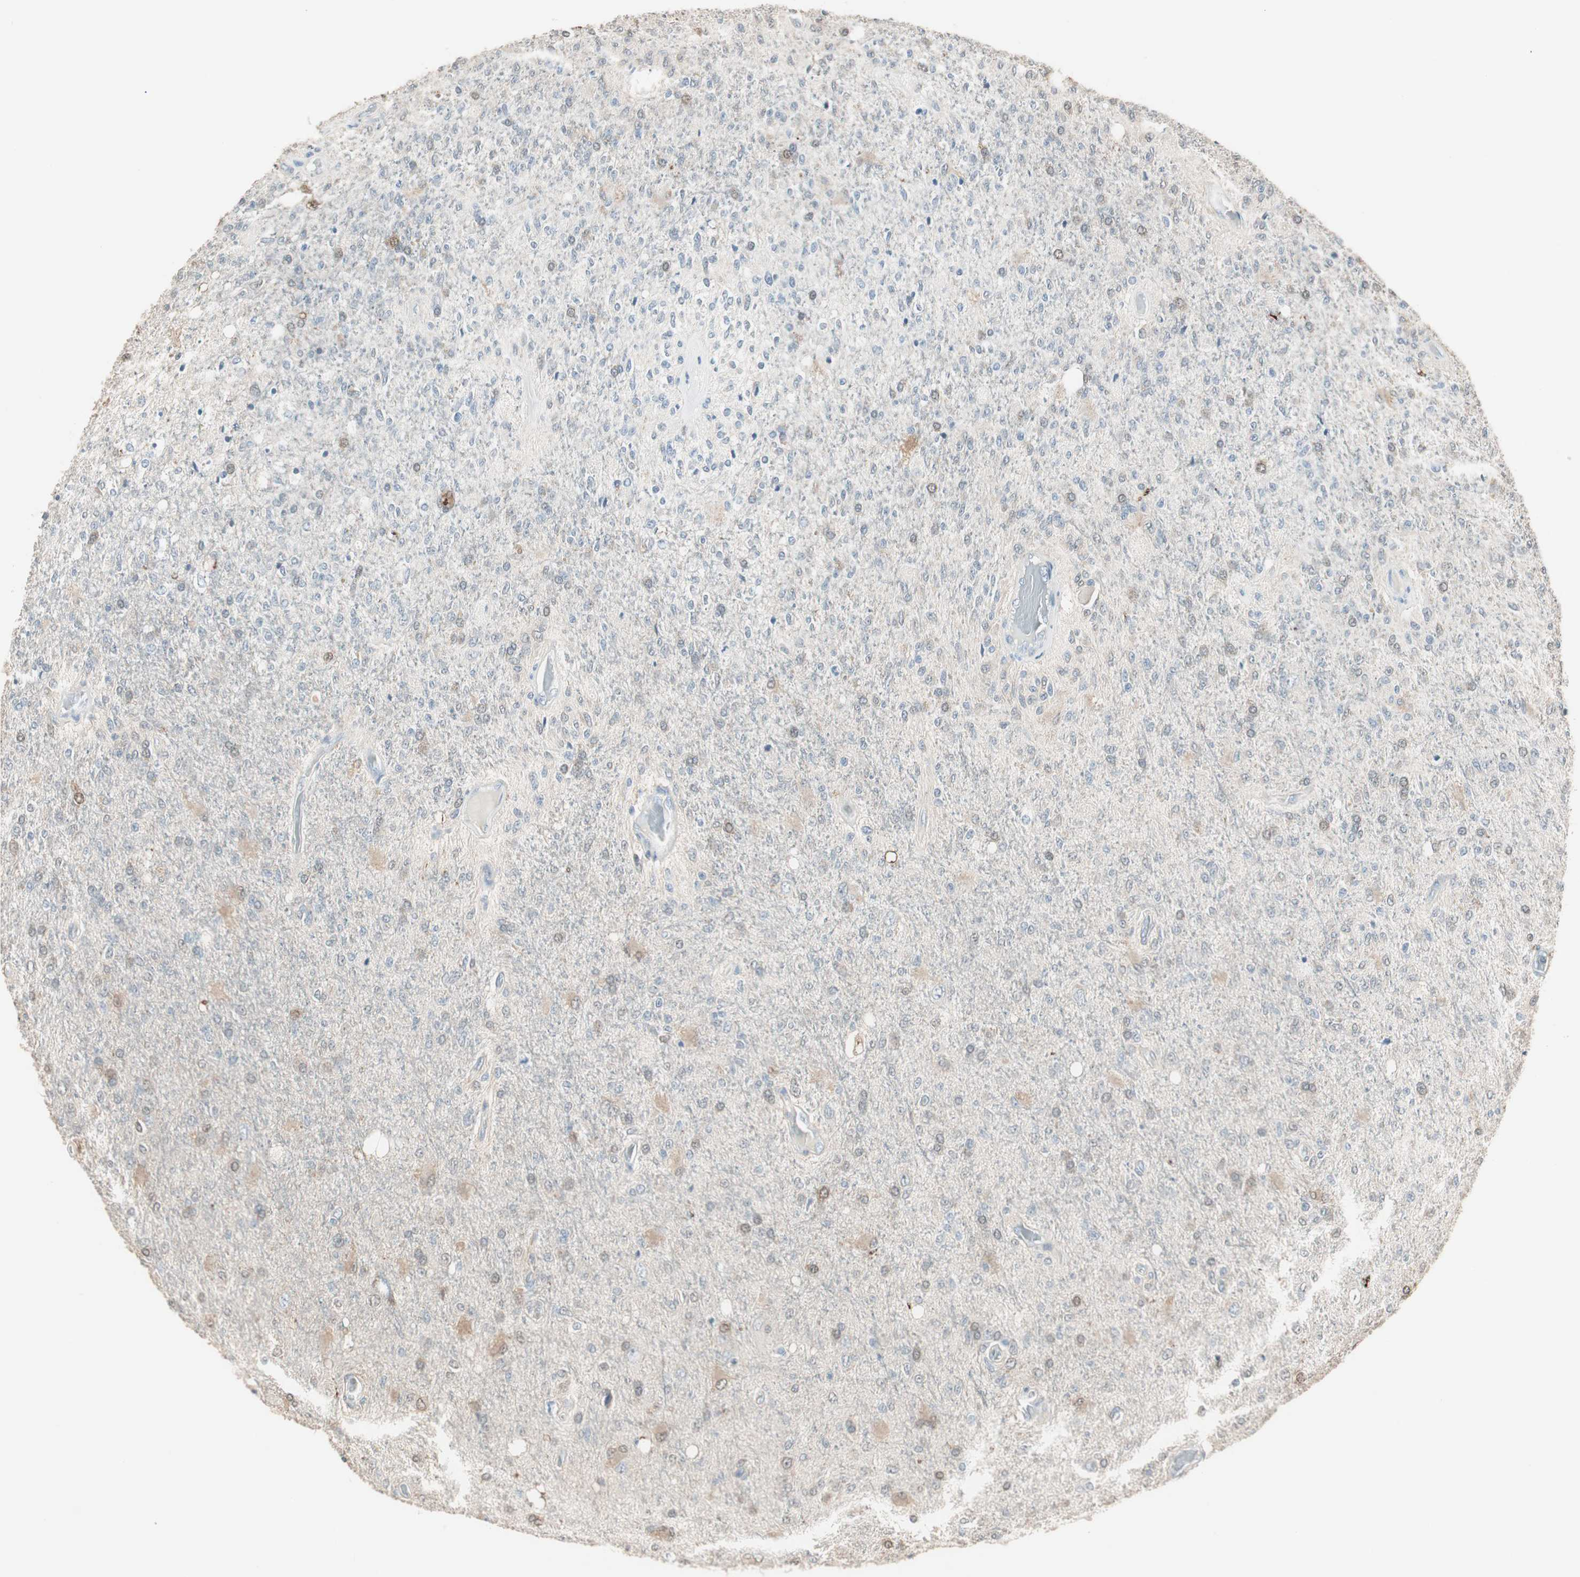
{"staining": {"intensity": "moderate", "quantity": "<25%", "location": "cytoplasmic/membranous,nuclear"}, "tissue": "glioma", "cell_type": "Tumor cells", "image_type": "cancer", "snomed": [{"axis": "morphology", "description": "Normal tissue, NOS"}, {"axis": "morphology", "description": "Glioma, malignant, High grade"}, {"axis": "topography", "description": "Cerebral cortex"}], "caption": "Glioma was stained to show a protein in brown. There is low levels of moderate cytoplasmic/membranous and nuclear positivity in about <25% of tumor cells.", "gene": "PDZK1", "patient": {"sex": "male", "age": 77}}